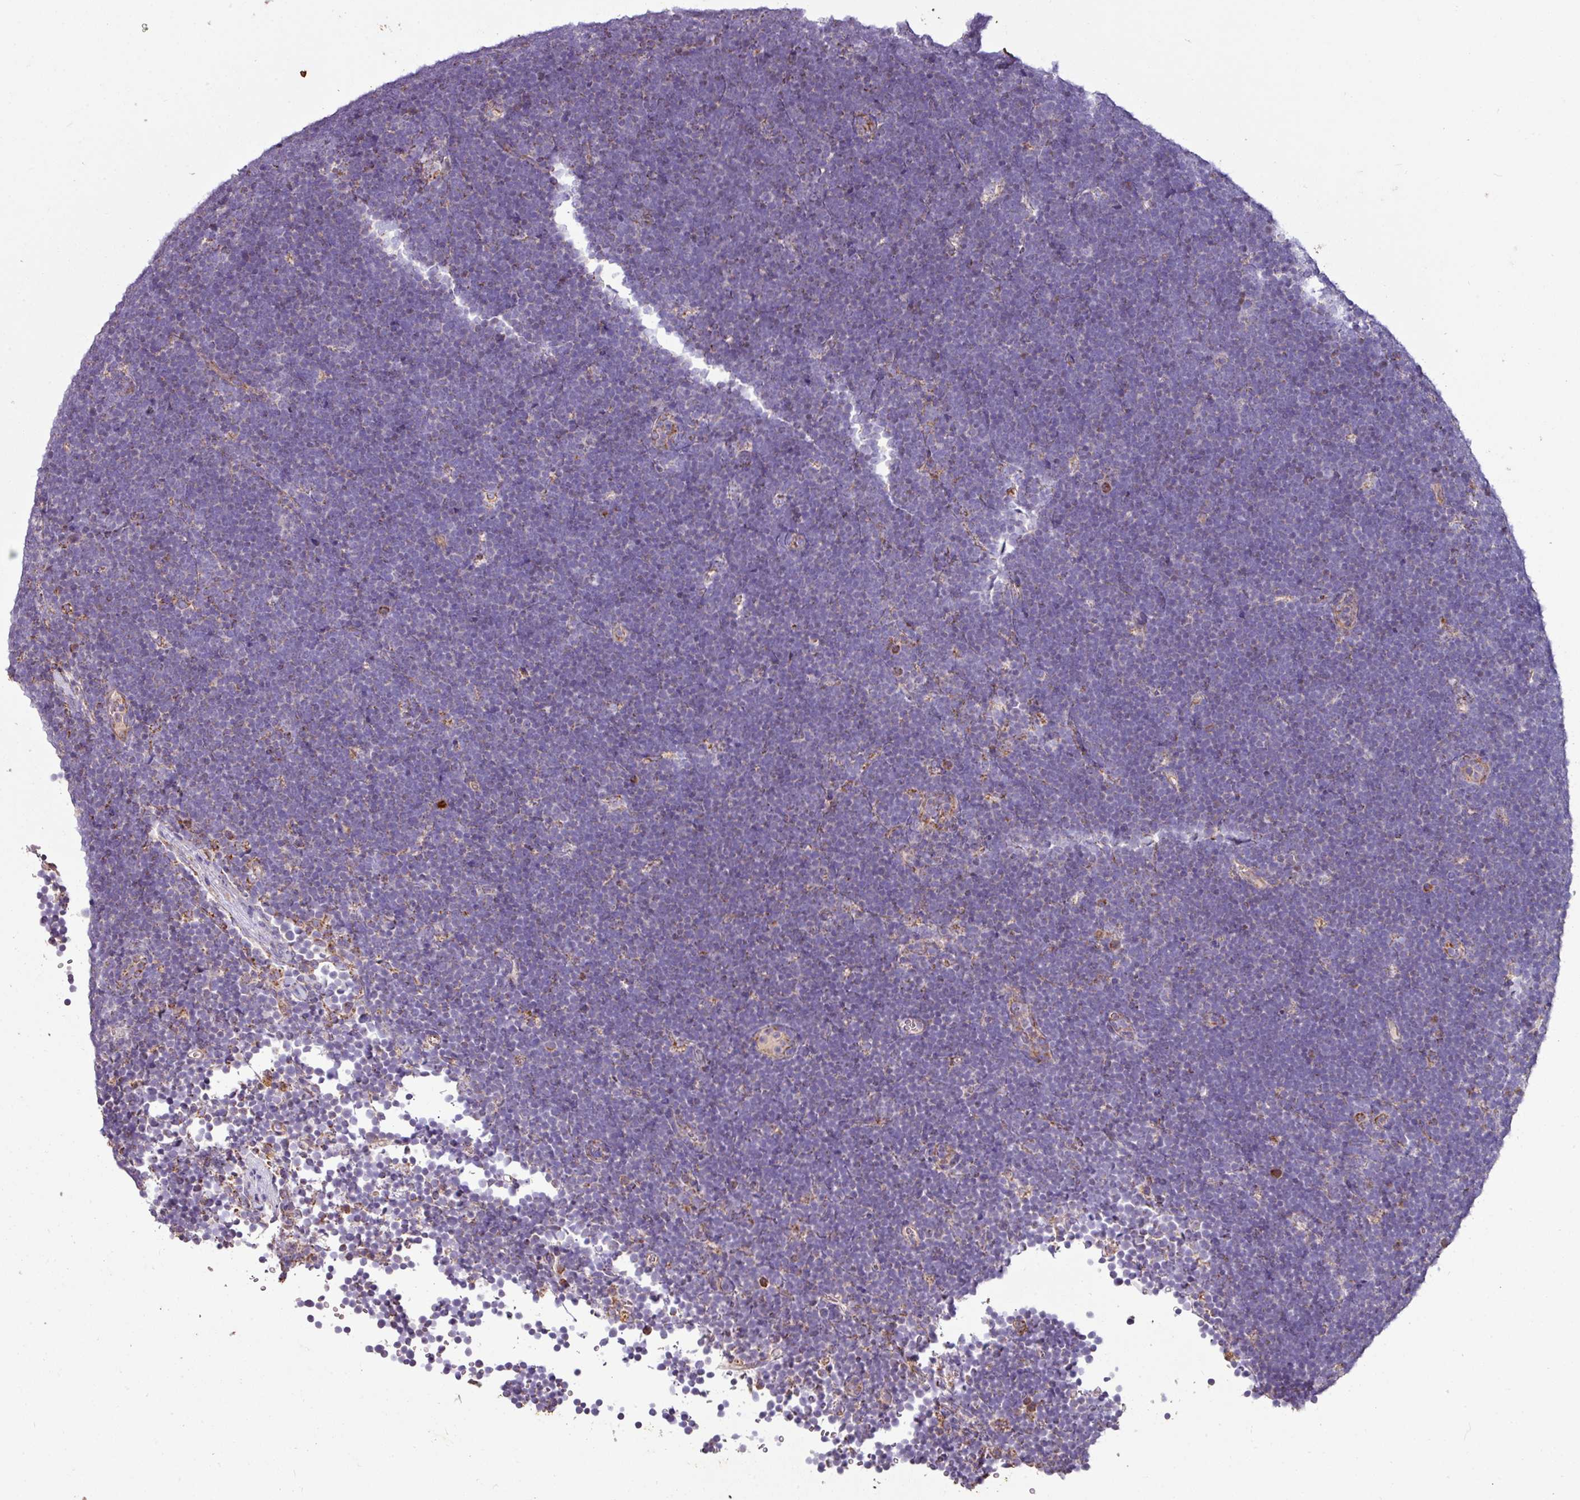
{"staining": {"intensity": "negative", "quantity": "none", "location": "none"}, "tissue": "lymphoma", "cell_type": "Tumor cells", "image_type": "cancer", "snomed": [{"axis": "morphology", "description": "Malignant lymphoma, non-Hodgkin's type, High grade"}, {"axis": "topography", "description": "Lymph node"}], "caption": "An image of human lymphoma is negative for staining in tumor cells.", "gene": "SQOR", "patient": {"sex": "male", "age": 13}}